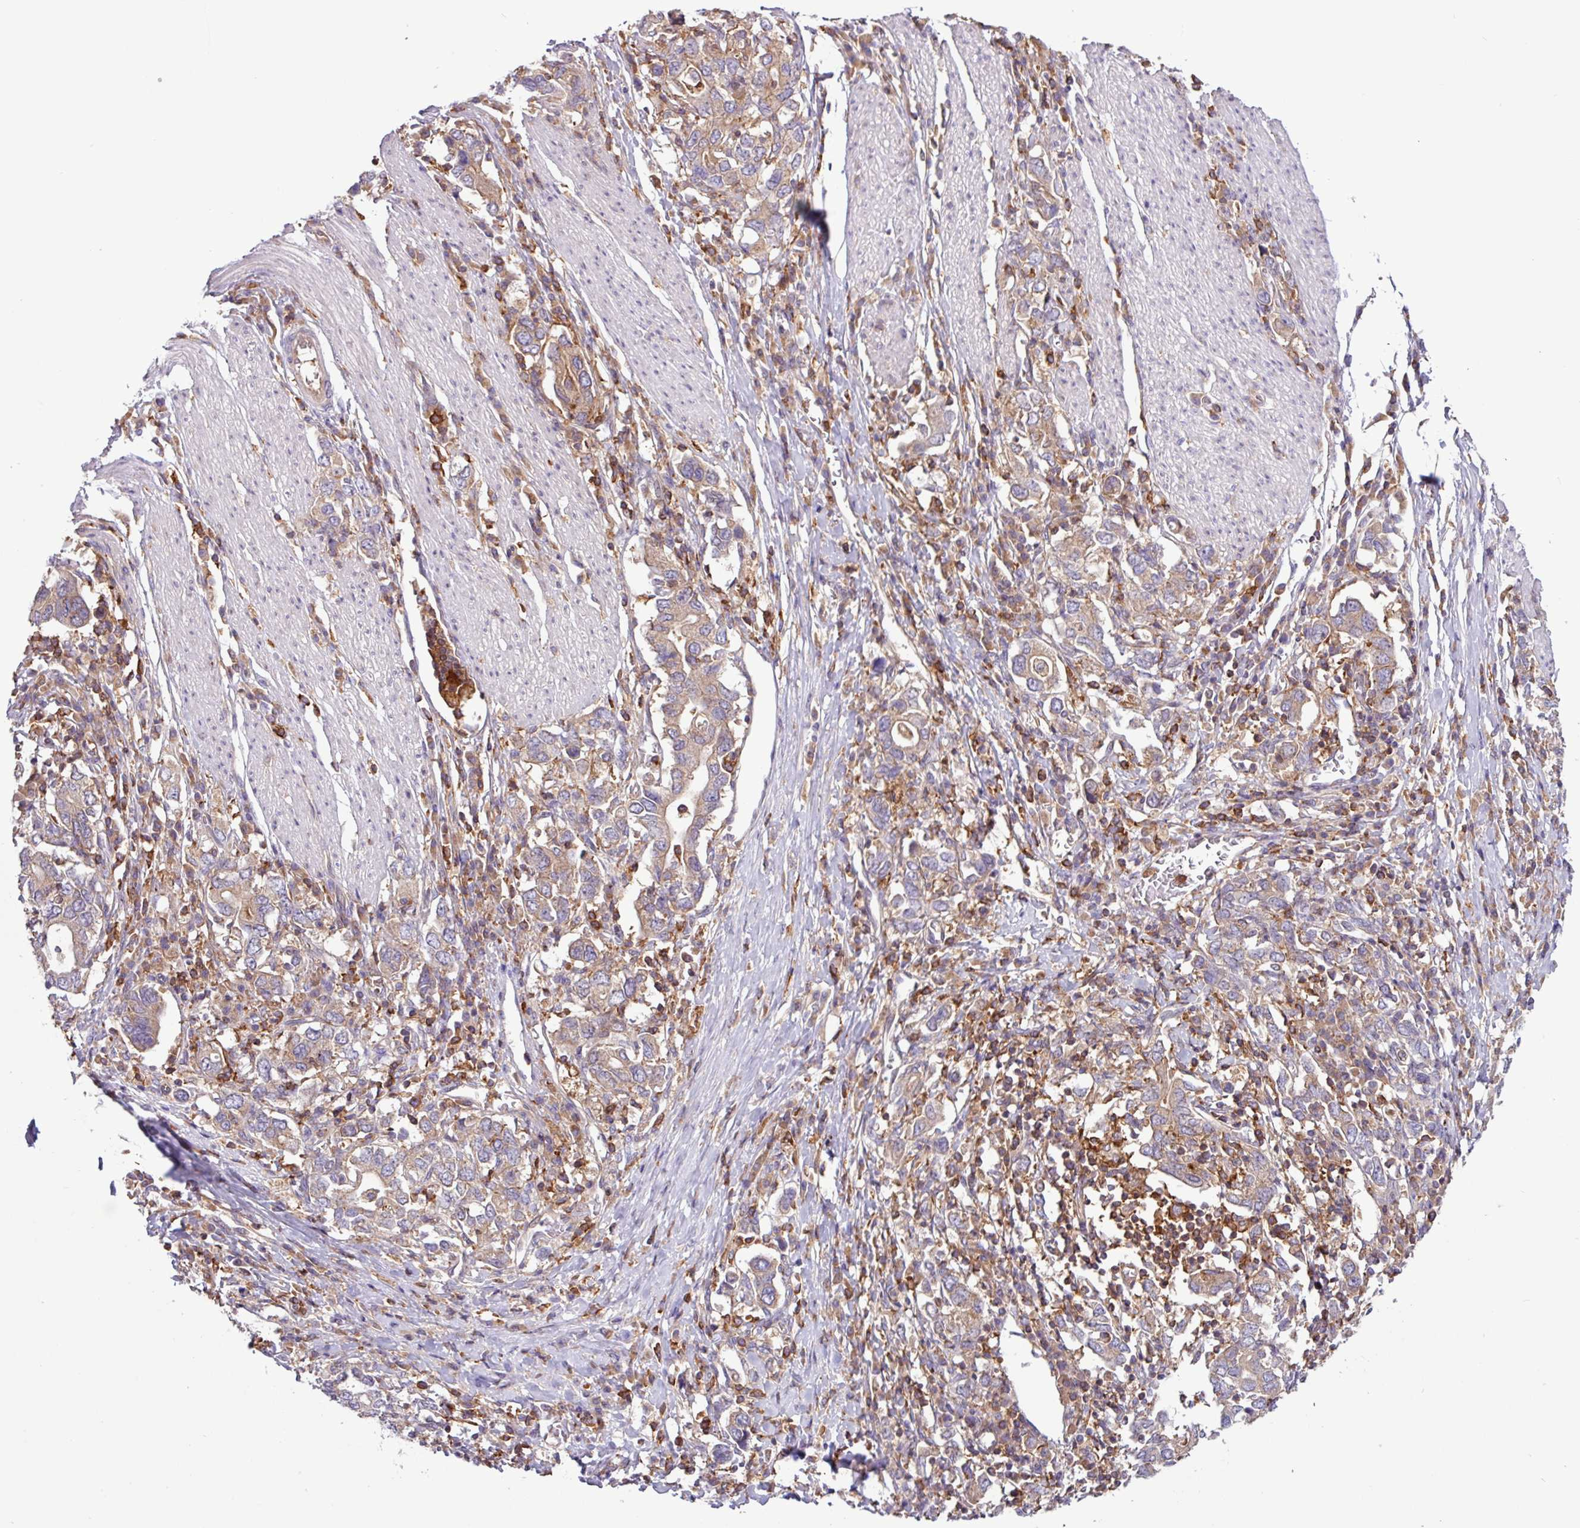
{"staining": {"intensity": "weak", "quantity": ">75%", "location": "cytoplasmic/membranous"}, "tissue": "stomach cancer", "cell_type": "Tumor cells", "image_type": "cancer", "snomed": [{"axis": "morphology", "description": "Adenocarcinoma, NOS"}, {"axis": "topography", "description": "Stomach, upper"}, {"axis": "topography", "description": "Stomach"}], "caption": "A low amount of weak cytoplasmic/membranous expression is identified in about >75% of tumor cells in stomach cancer tissue. (IHC, brightfield microscopy, high magnification).", "gene": "ACTR3", "patient": {"sex": "male", "age": 62}}